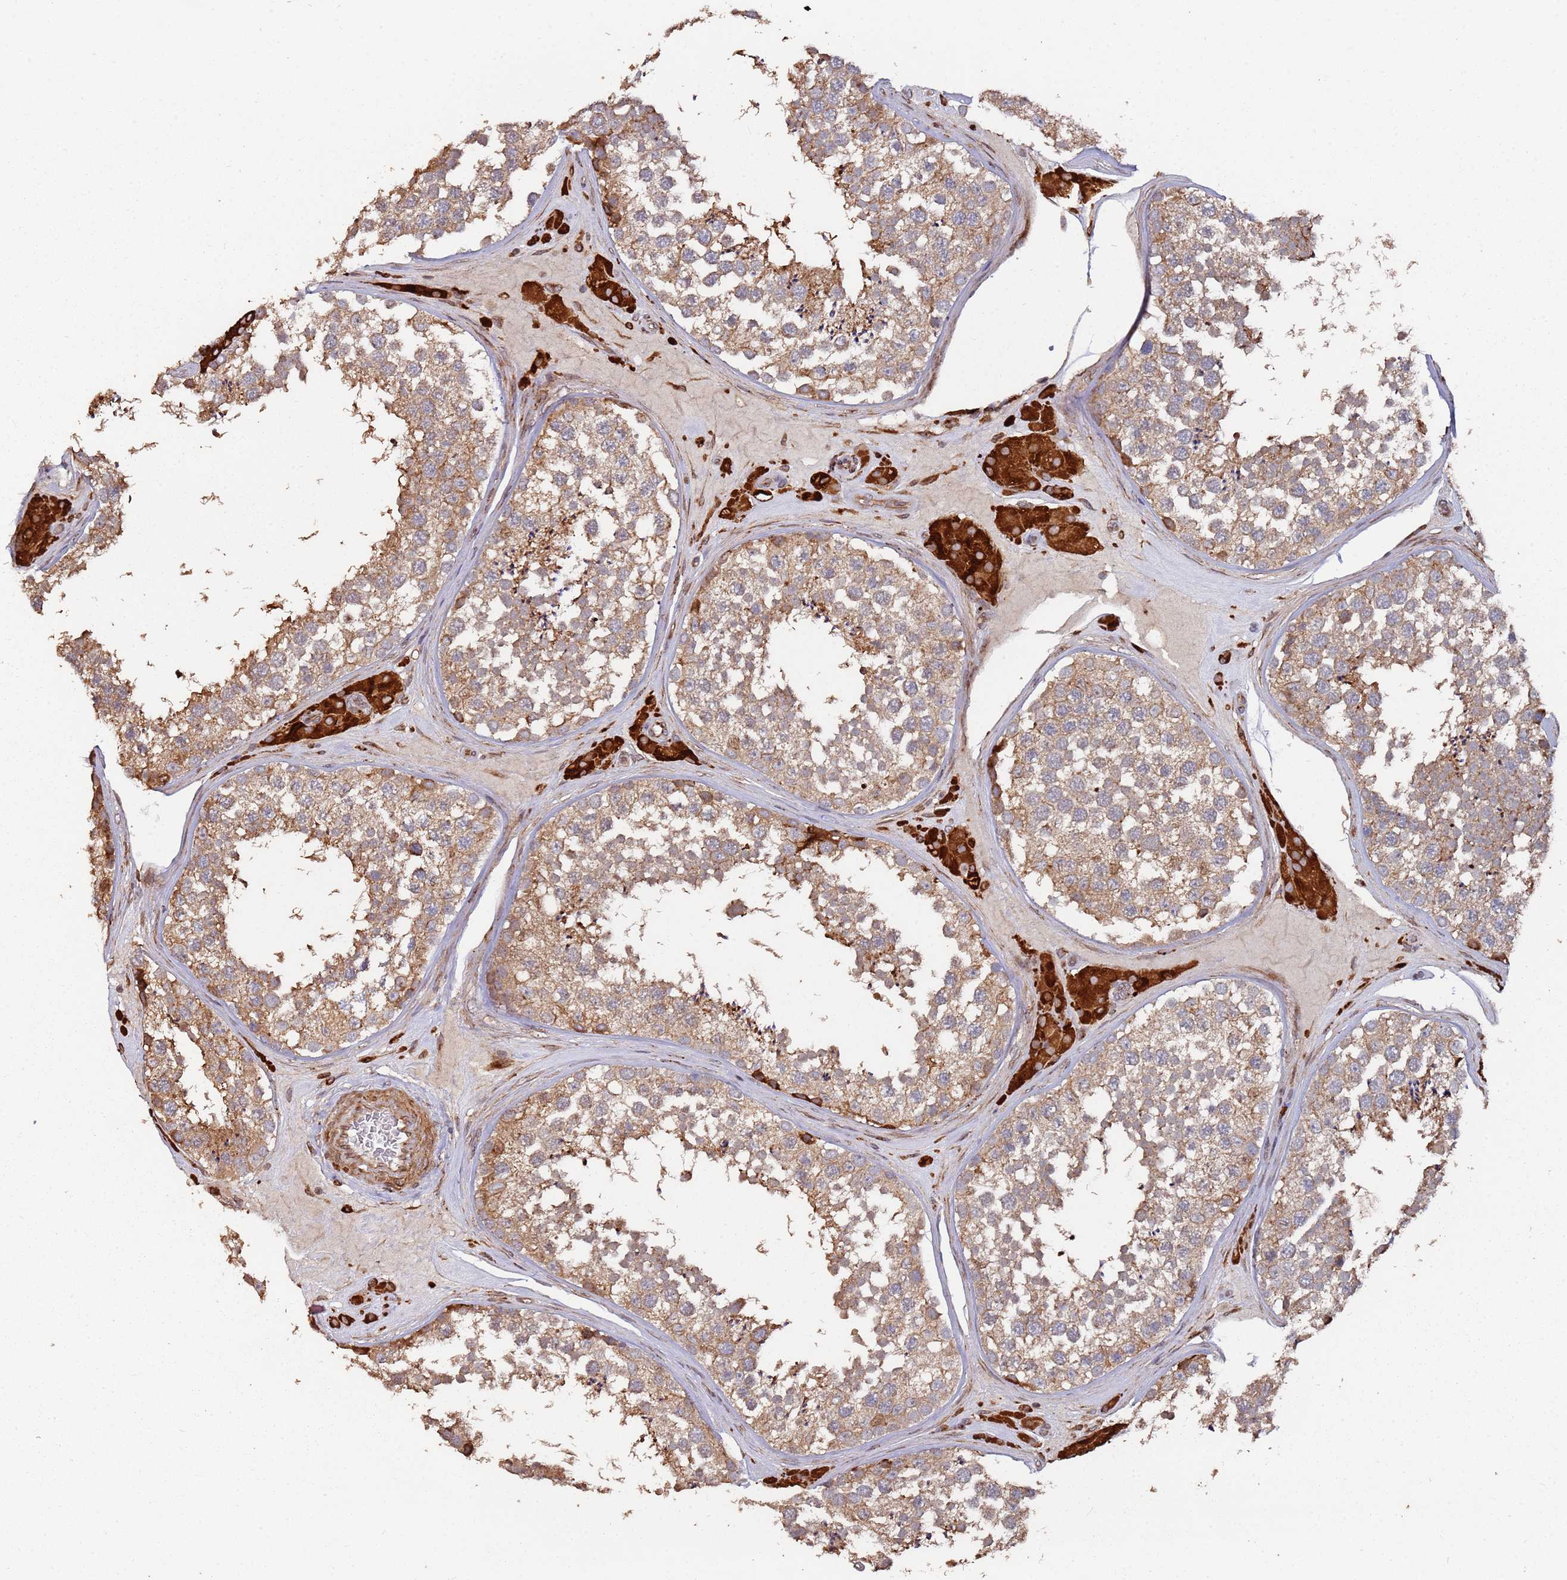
{"staining": {"intensity": "moderate", "quantity": ">75%", "location": "cytoplasmic/membranous"}, "tissue": "testis", "cell_type": "Cells in seminiferous ducts", "image_type": "normal", "snomed": [{"axis": "morphology", "description": "Normal tissue, NOS"}, {"axis": "topography", "description": "Testis"}], "caption": "Immunohistochemistry (DAB) staining of benign human testis displays moderate cytoplasmic/membranous protein positivity in about >75% of cells in seminiferous ducts.", "gene": "LACC1", "patient": {"sex": "male", "age": 46}}